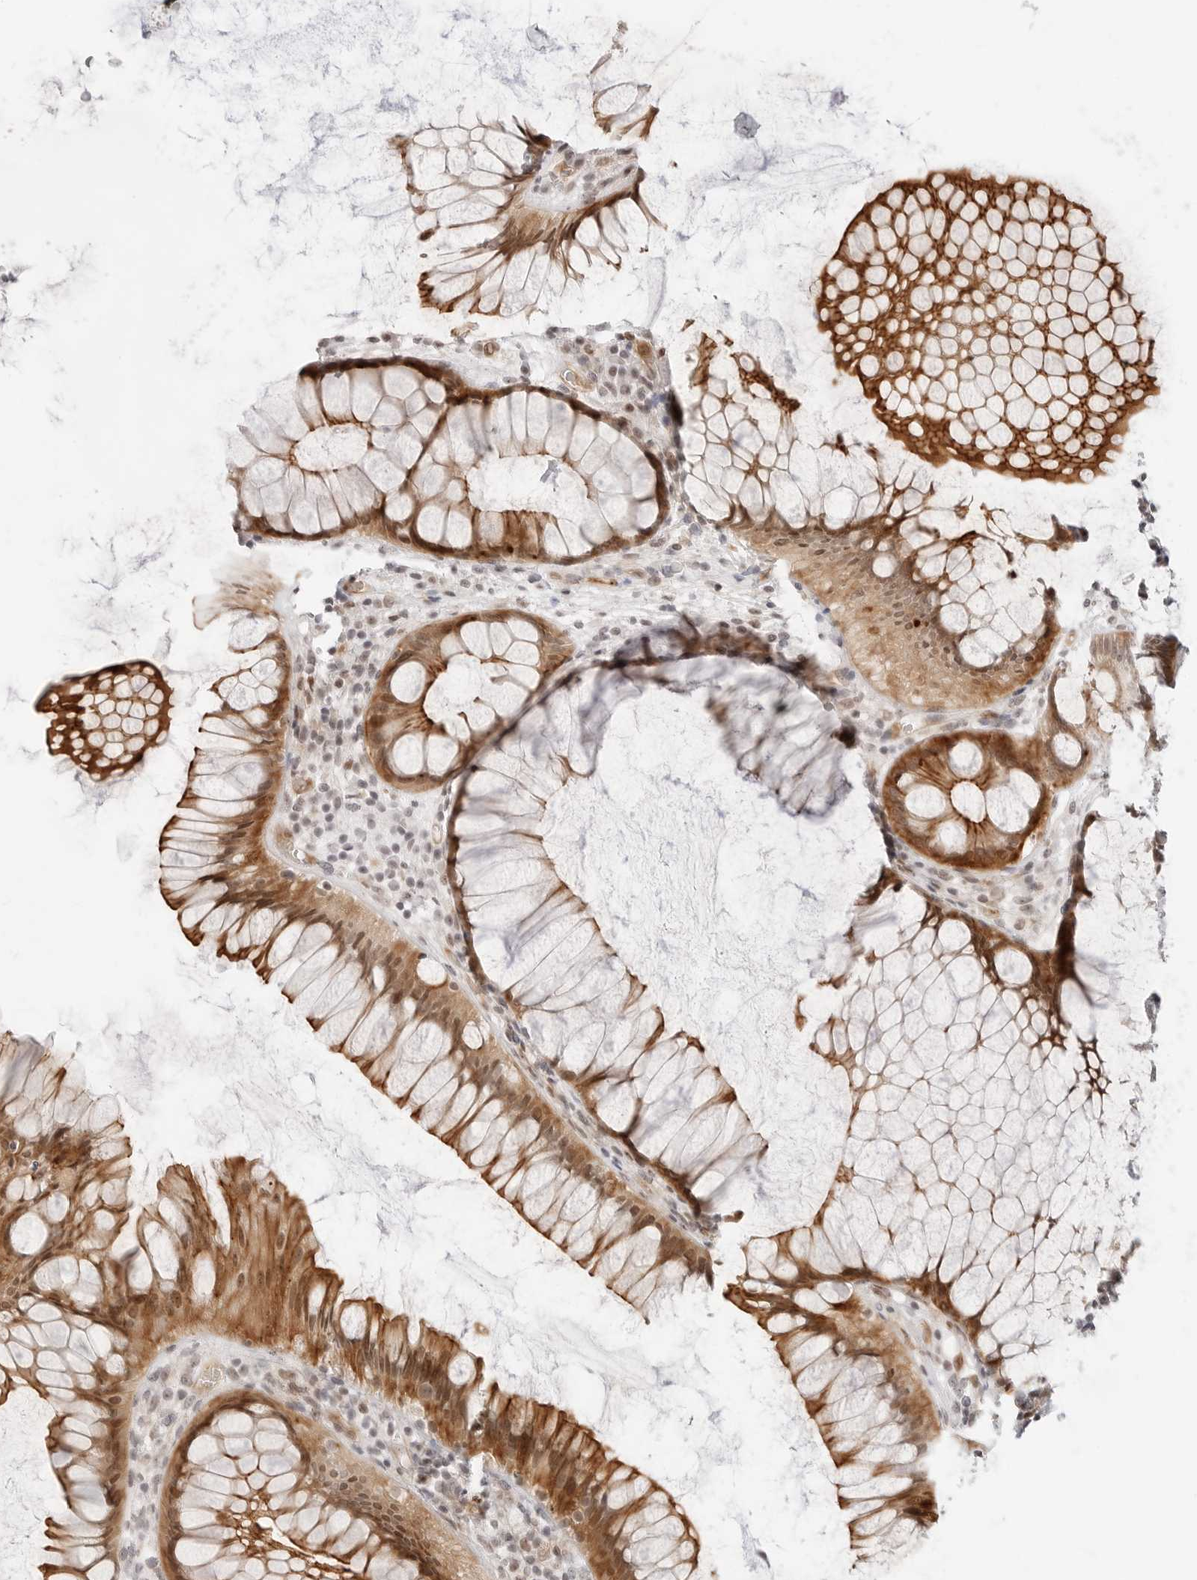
{"staining": {"intensity": "moderate", "quantity": ">75%", "location": "cytoplasmic/membranous,nuclear"}, "tissue": "rectum", "cell_type": "Glandular cells", "image_type": "normal", "snomed": [{"axis": "morphology", "description": "Normal tissue, NOS"}, {"axis": "topography", "description": "Rectum"}], "caption": "Immunohistochemical staining of normal human rectum exhibits >75% levels of moderate cytoplasmic/membranous,nuclear protein staining in about >75% of glandular cells.", "gene": "ZNF613", "patient": {"sex": "male", "age": 51}}